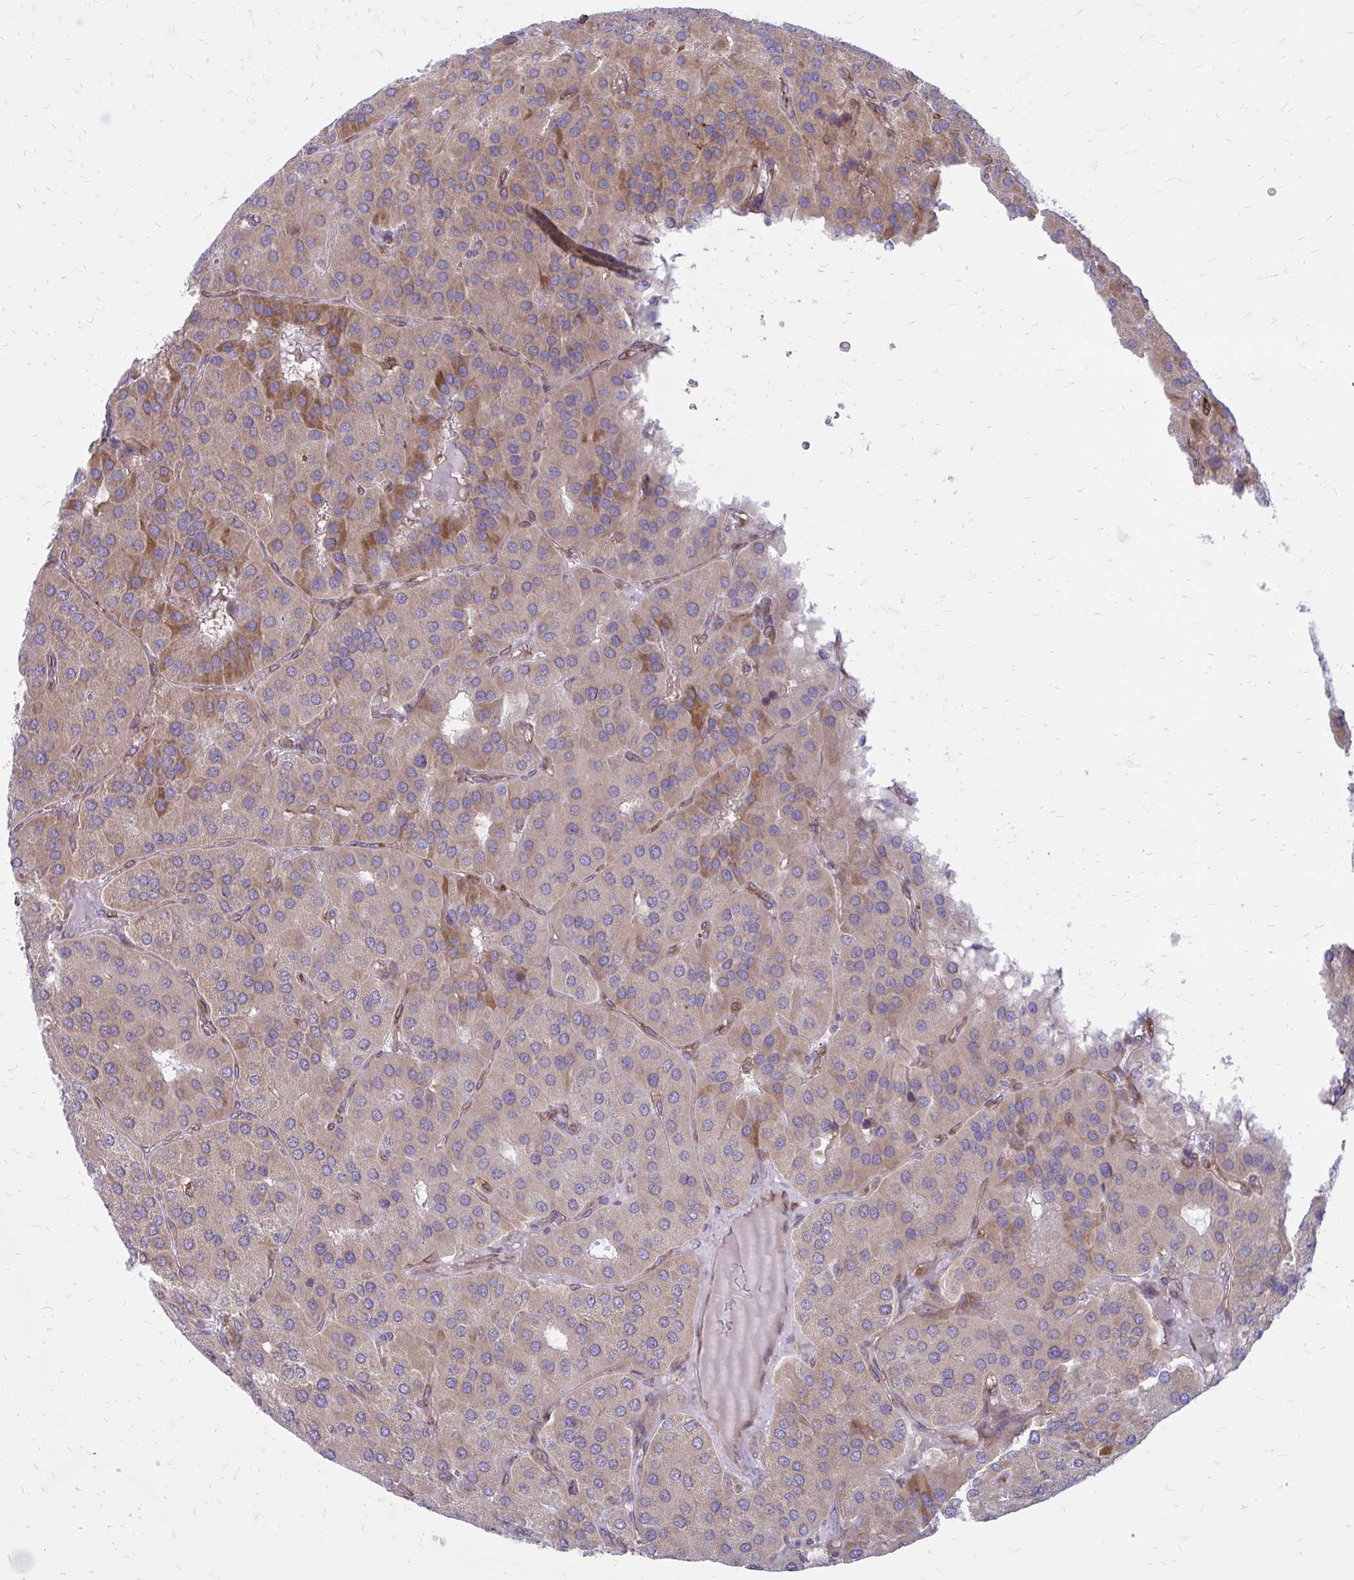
{"staining": {"intensity": "weak", "quantity": ">75%", "location": "cytoplasmic/membranous"}, "tissue": "parathyroid gland", "cell_type": "Glandular cells", "image_type": "normal", "snomed": [{"axis": "morphology", "description": "Normal tissue, NOS"}, {"axis": "morphology", "description": "Adenoma, NOS"}, {"axis": "topography", "description": "Parathyroid gland"}], "caption": "Immunohistochemistry (DAB) staining of normal parathyroid gland exhibits weak cytoplasmic/membranous protein expression in approximately >75% of glandular cells.", "gene": "ASAP1", "patient": {"sex": "female", "age": 86}}